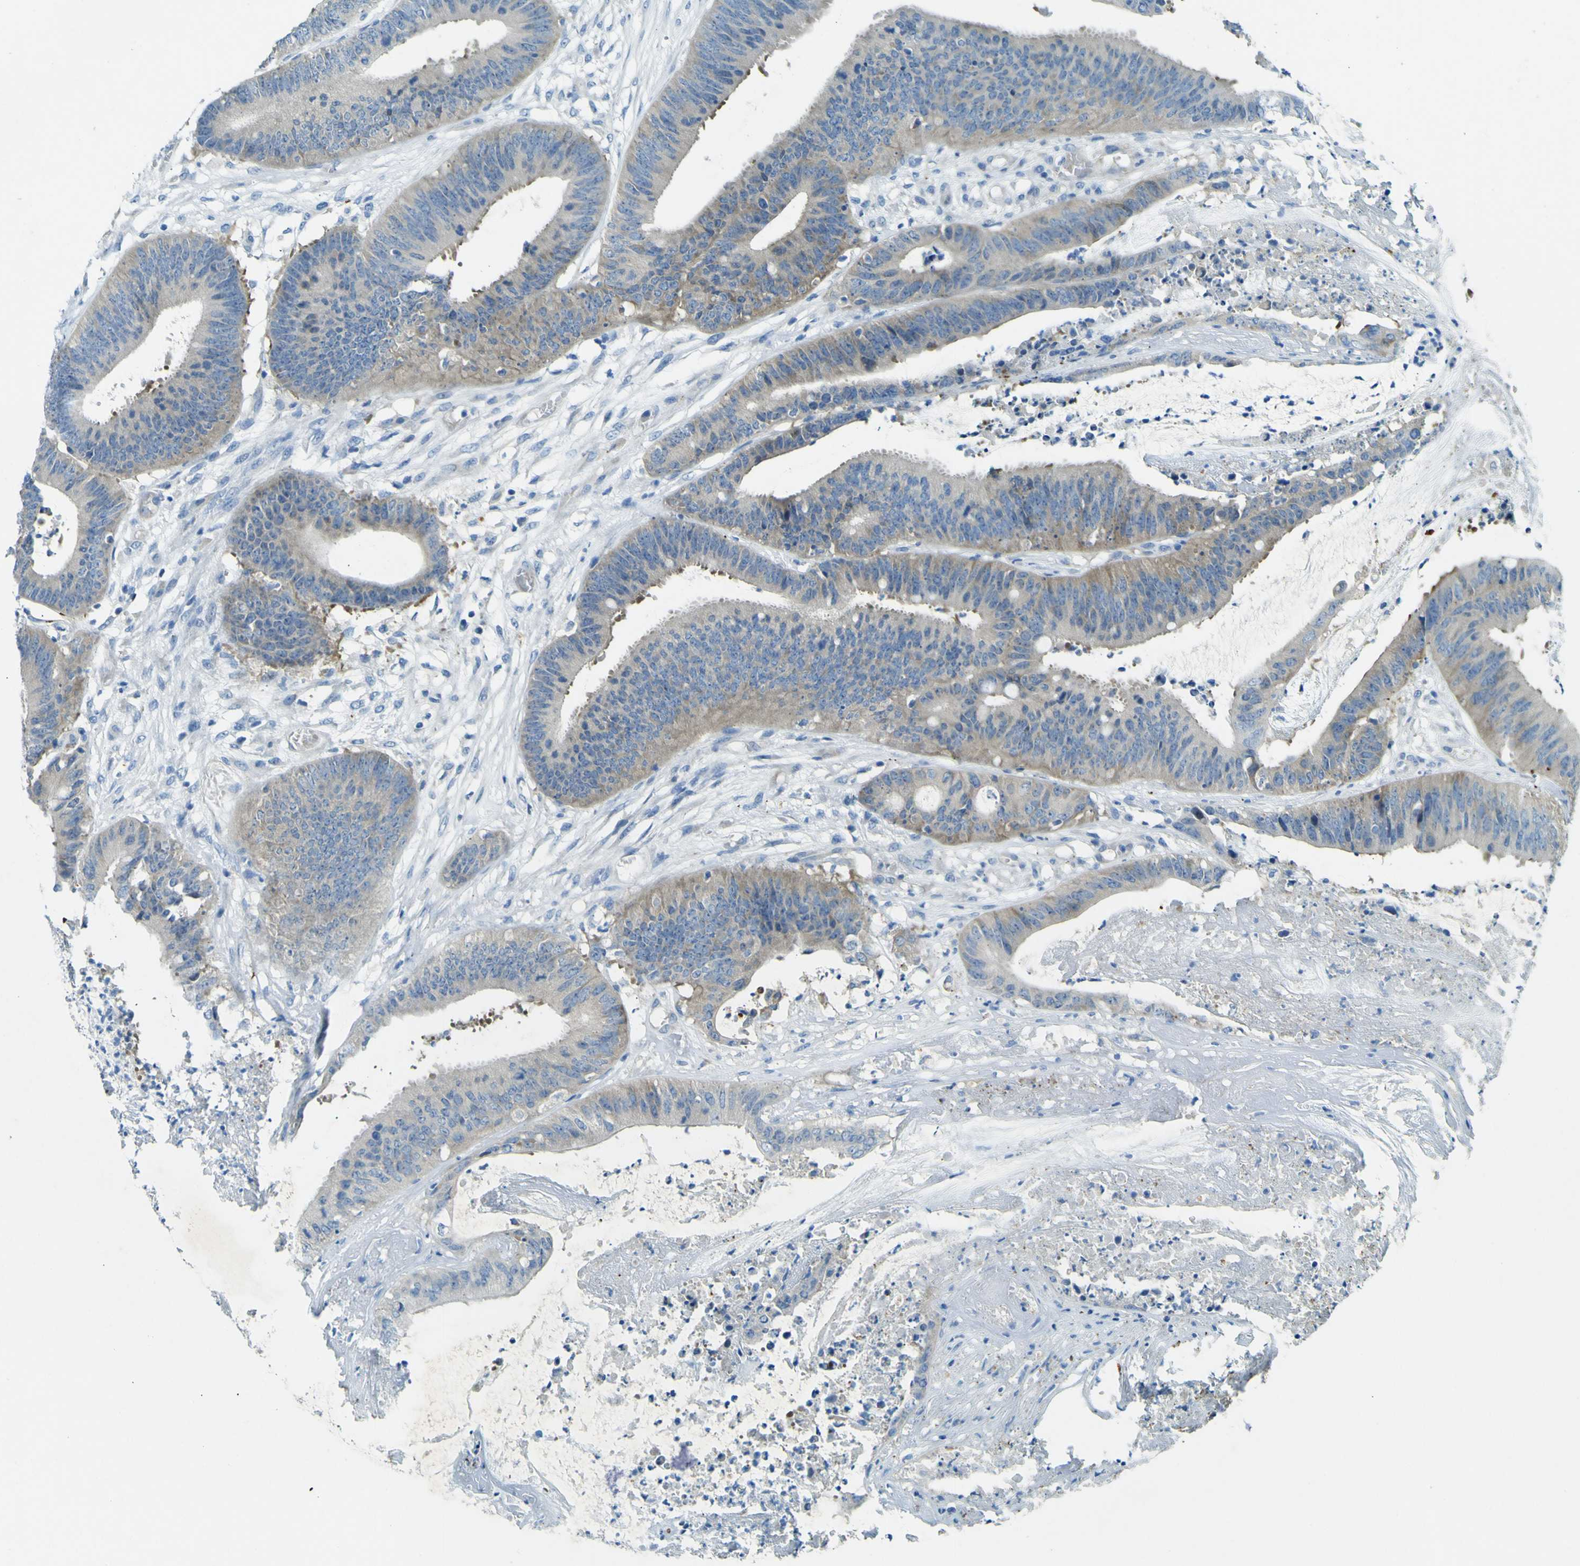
{"staining": {"intensity": "moderate", "quantity": "<25%", "location": "cytoplasmic/membranous"}, "tissue": "colorectal cancer", "cell_type": "Tumor cells", "image_type": "cancer", "snomed": [{"axis": "morphology", "description": "Adenocarcinoma, NOS"}, {"axis": "topography", "description": "Rectum"}], "caption": "Approximately <25% of tumor cells in colorectal cancer display moderate cytoplasmic/membranous protein positivity as visualized by brown immunohistochemical staining.", "gene": "SORCS1", "patient": {"sex": "female", "age": 66}}